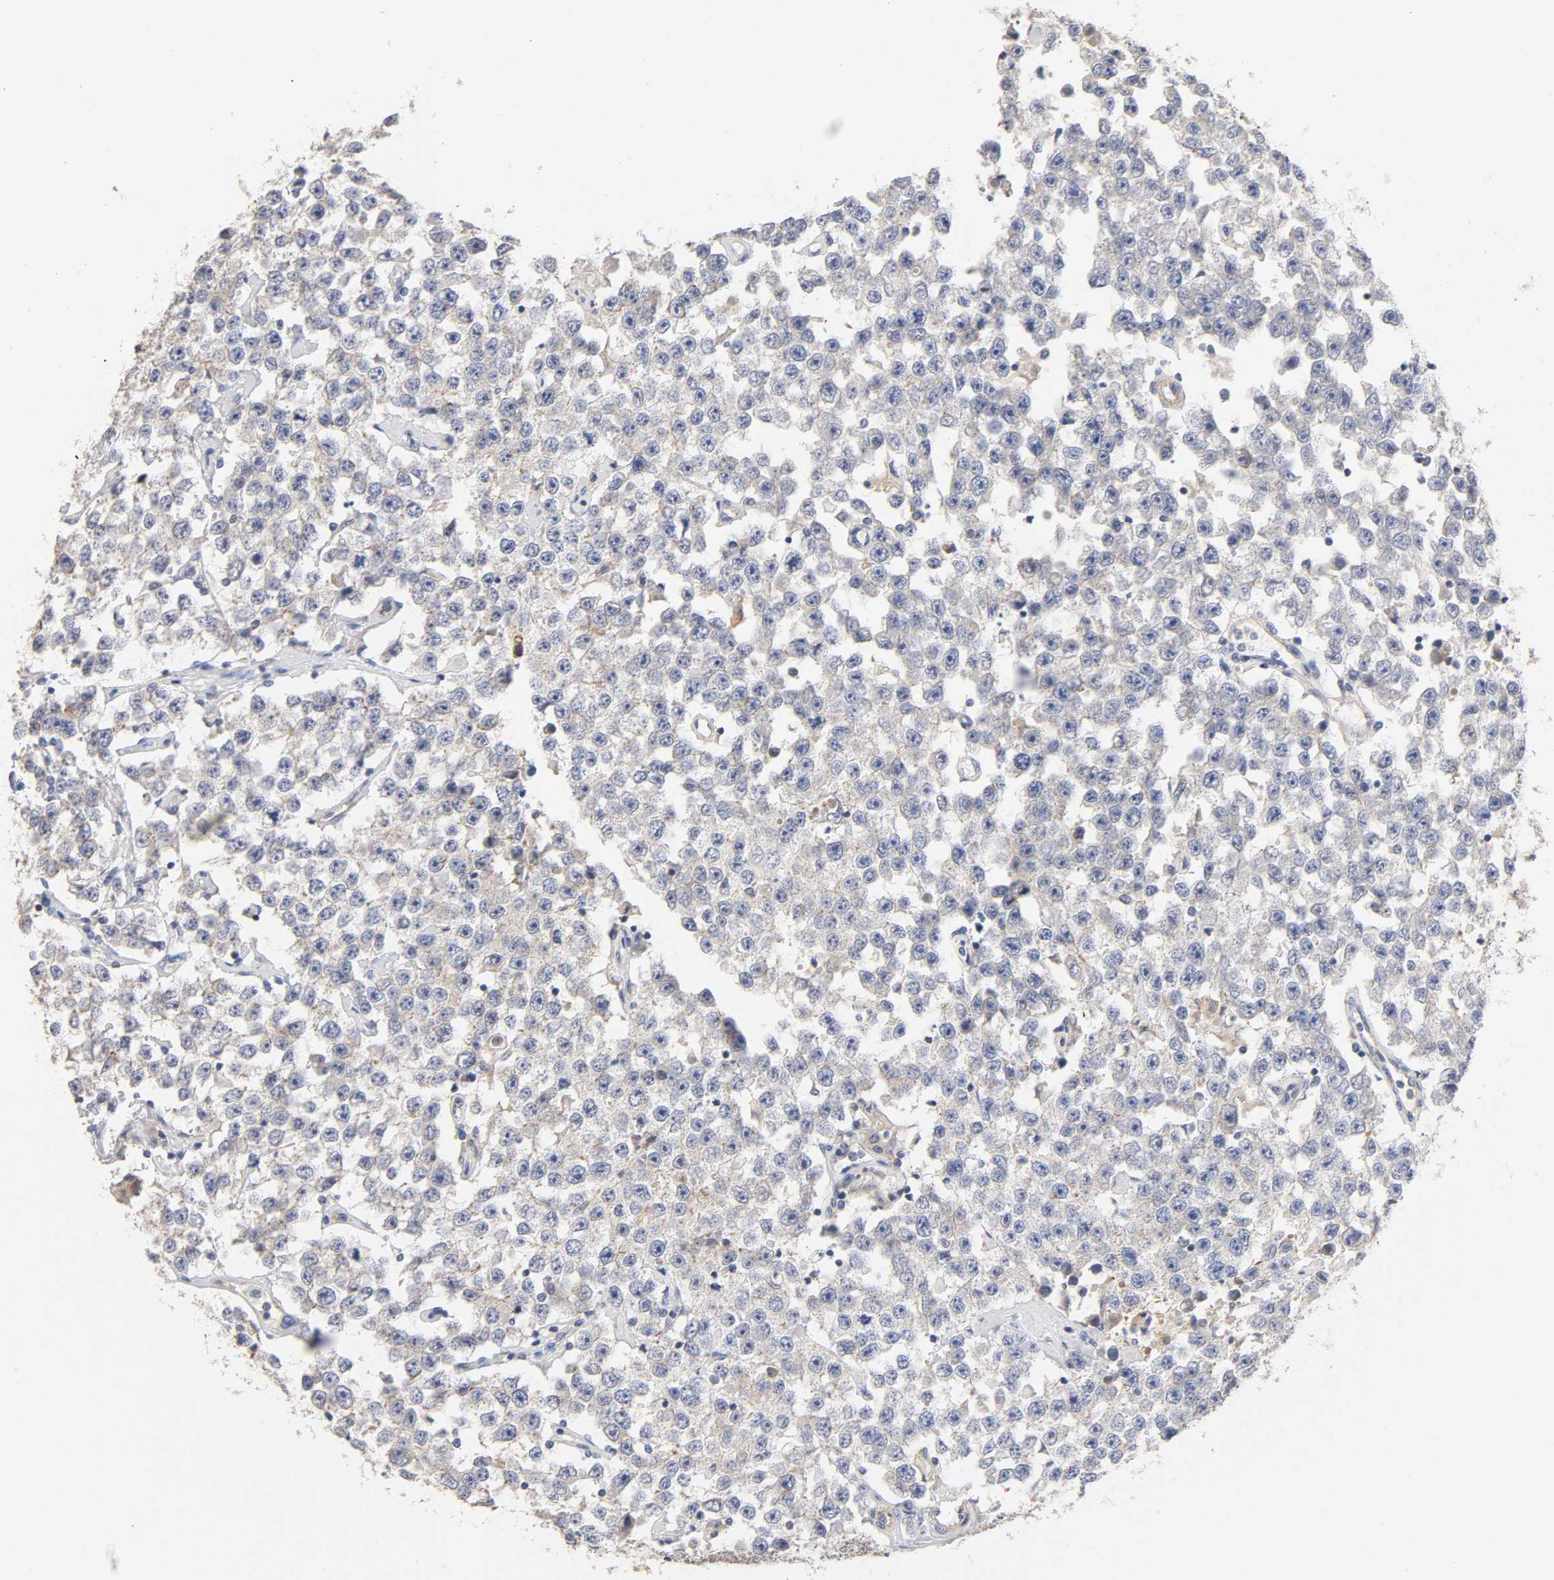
{"staining": {"intensity": "weak", "quantity": "25%-75%", "location": "cytoplasmic/membranous"}, "tissue": "testis cancer", "cell_type": "Tumor cells", "image_type": "cancer", "snomed": [{"axis": "morphology", "description": "Seminoma, NOS"}, {"axis": "topography", "description": "Testis"}], "caption": "Tumor cells show weak cytoplasmic/membranous positivity in approximately 25%-75% of cells in testis cancer (seminoma).", "gene": "STRN3", "patient": {"sex": "male", "age": 52}}